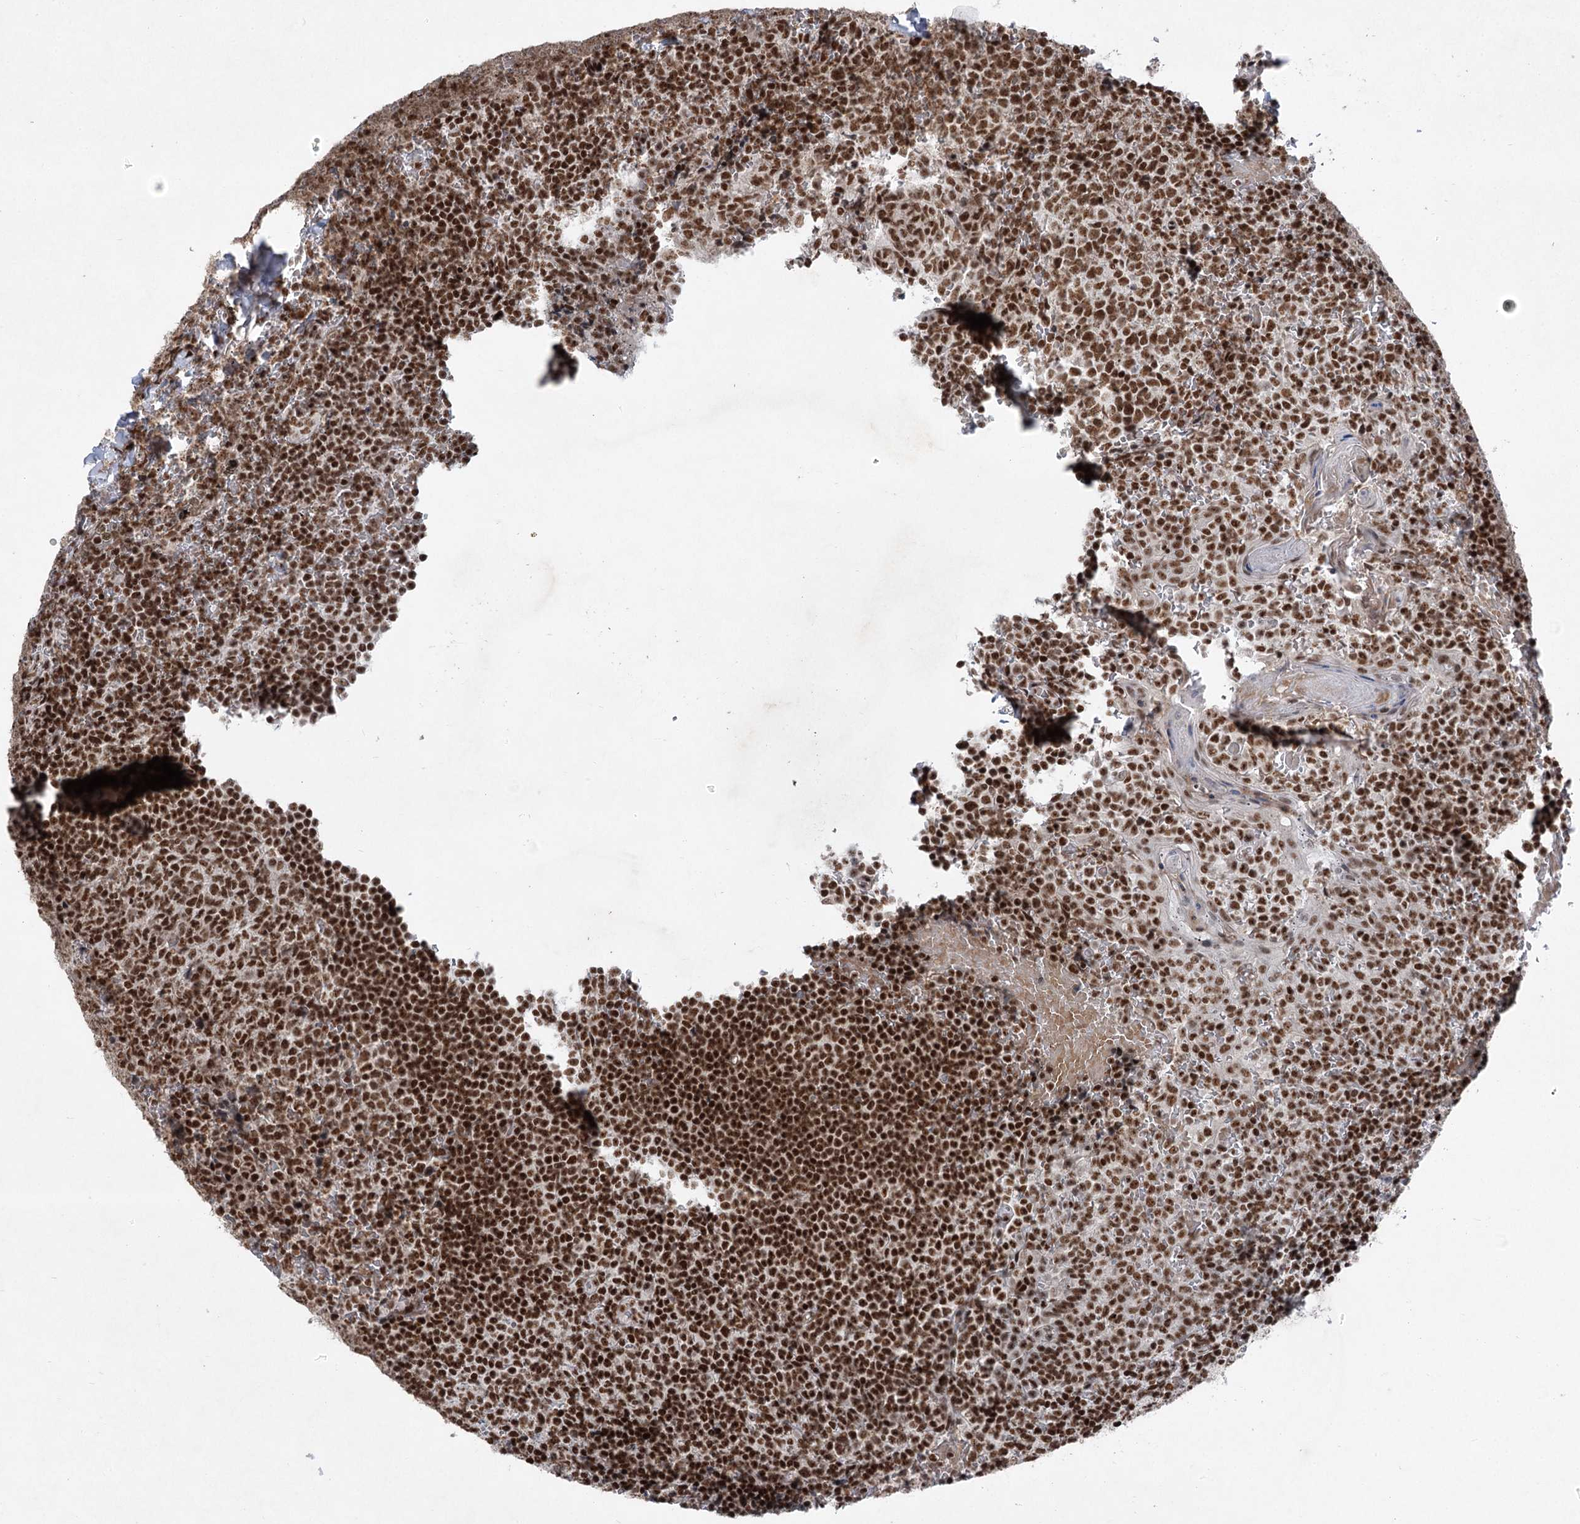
{"staining": {"intensity": "strong", "quantity": ">75%", "location": "nuclear"}, "tissue": "tonsil", "cell_type": "Germinal center cells", "image_type": "normal", "snomed": [{"axis": "morphology", "description": "Normal tissue, NOS"}, {"axis": "topography", "description": "Tonsil"}], "caption": "High-power microscopy captured an immunohistochemistry photomicrograph of benign tonsil, revealing strong nuclear staining in about >75% of germinal center cells.", "gene": "CGGBP1", "patient": {"sex": "female", "age": 19}}